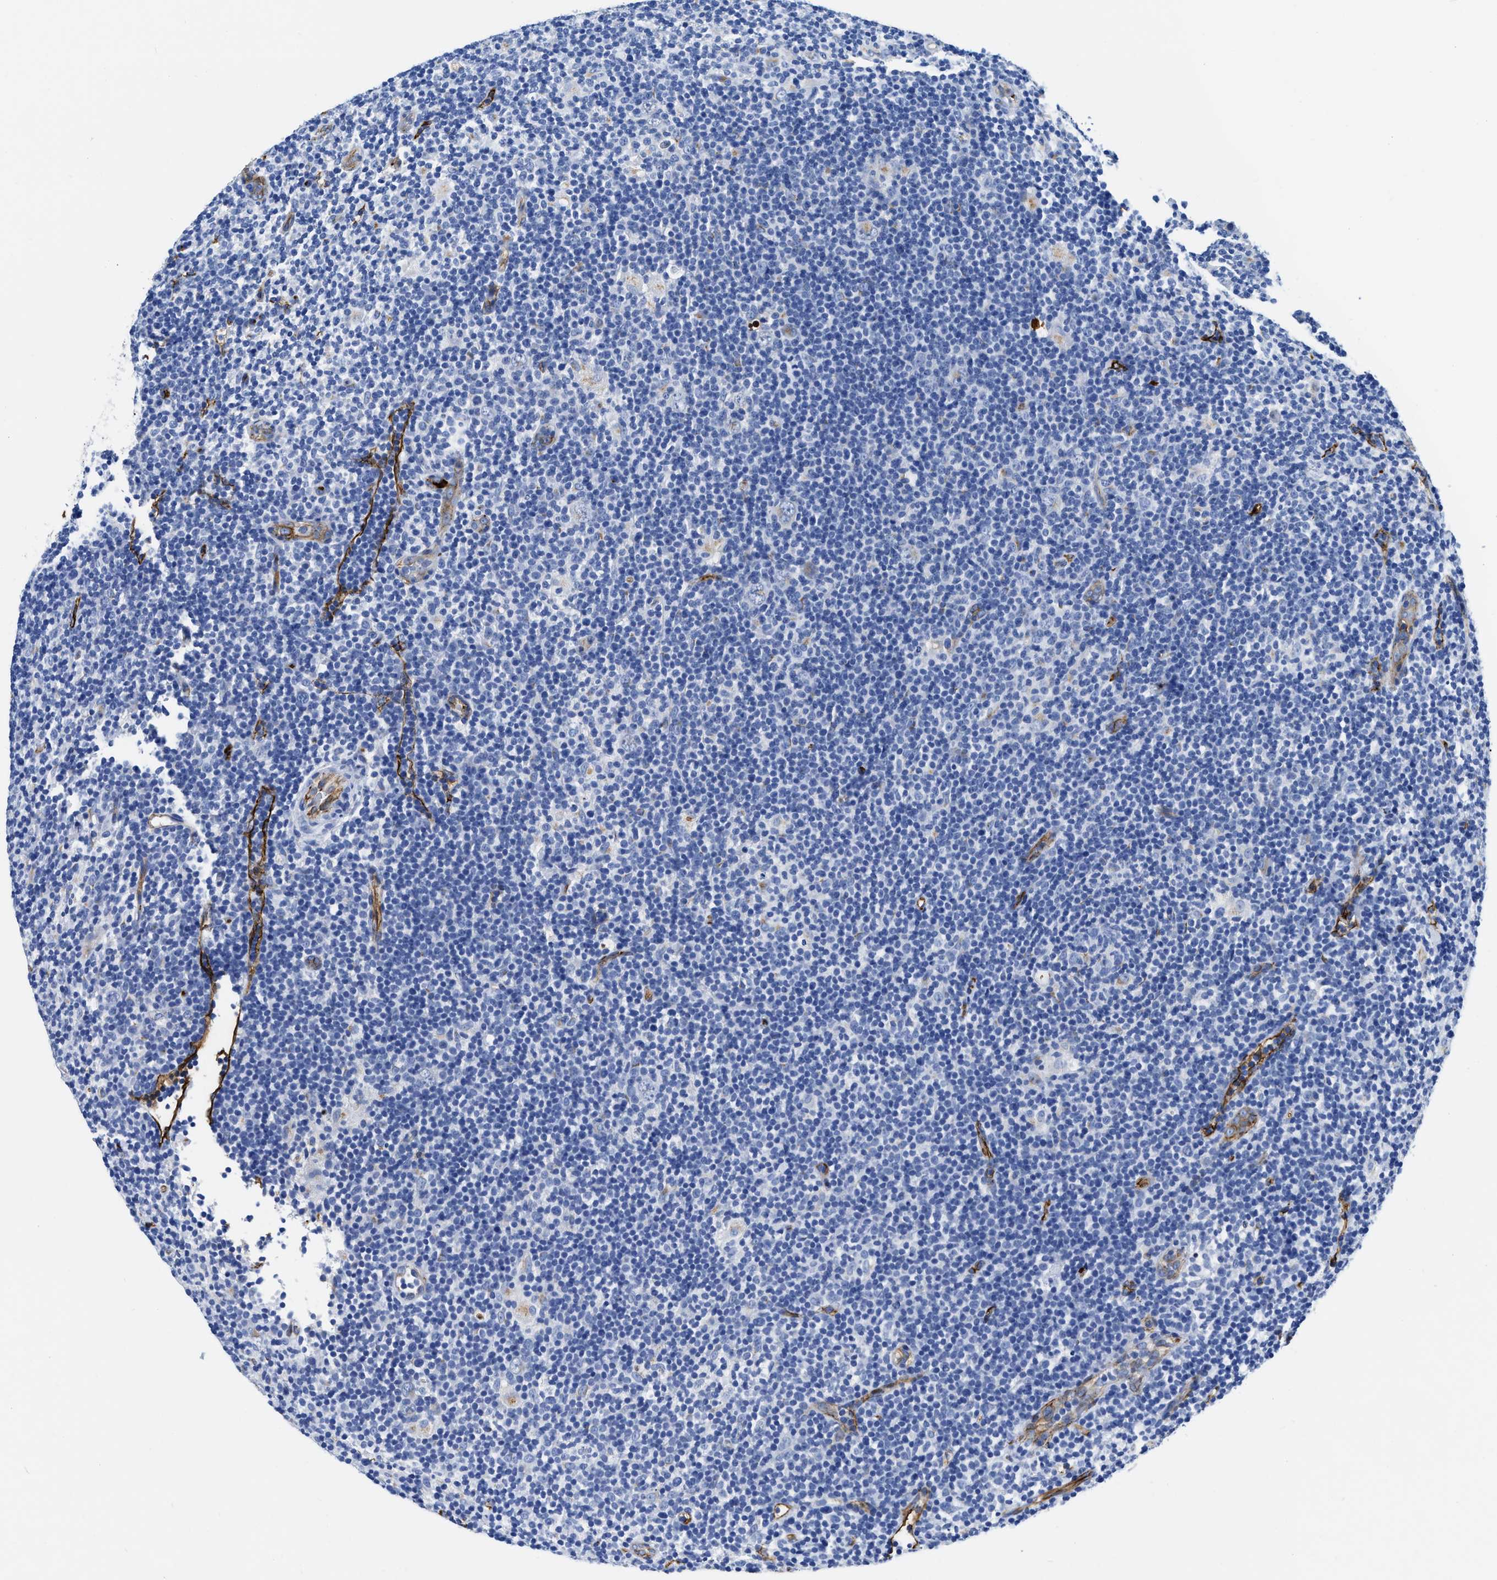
{"staining": {"intensity": "negative", "quantity": "none", "location": "none"}, "tissue": "lymphoma", "cell_type": "Tumor cells", "image_type": "cancer", "snomed": [{"axis": "morphology", "description": "Hodgkin's disease, NOS"}, {"axis": "topography", "description": "Lymph node"}], "caption": "Micrograph shows no significant protein positivity in tumor cells of lymphoma. Nuclei are stained in blue.", "gene": "TVP23B", "patient": {"sex": "female", "age": 57}}